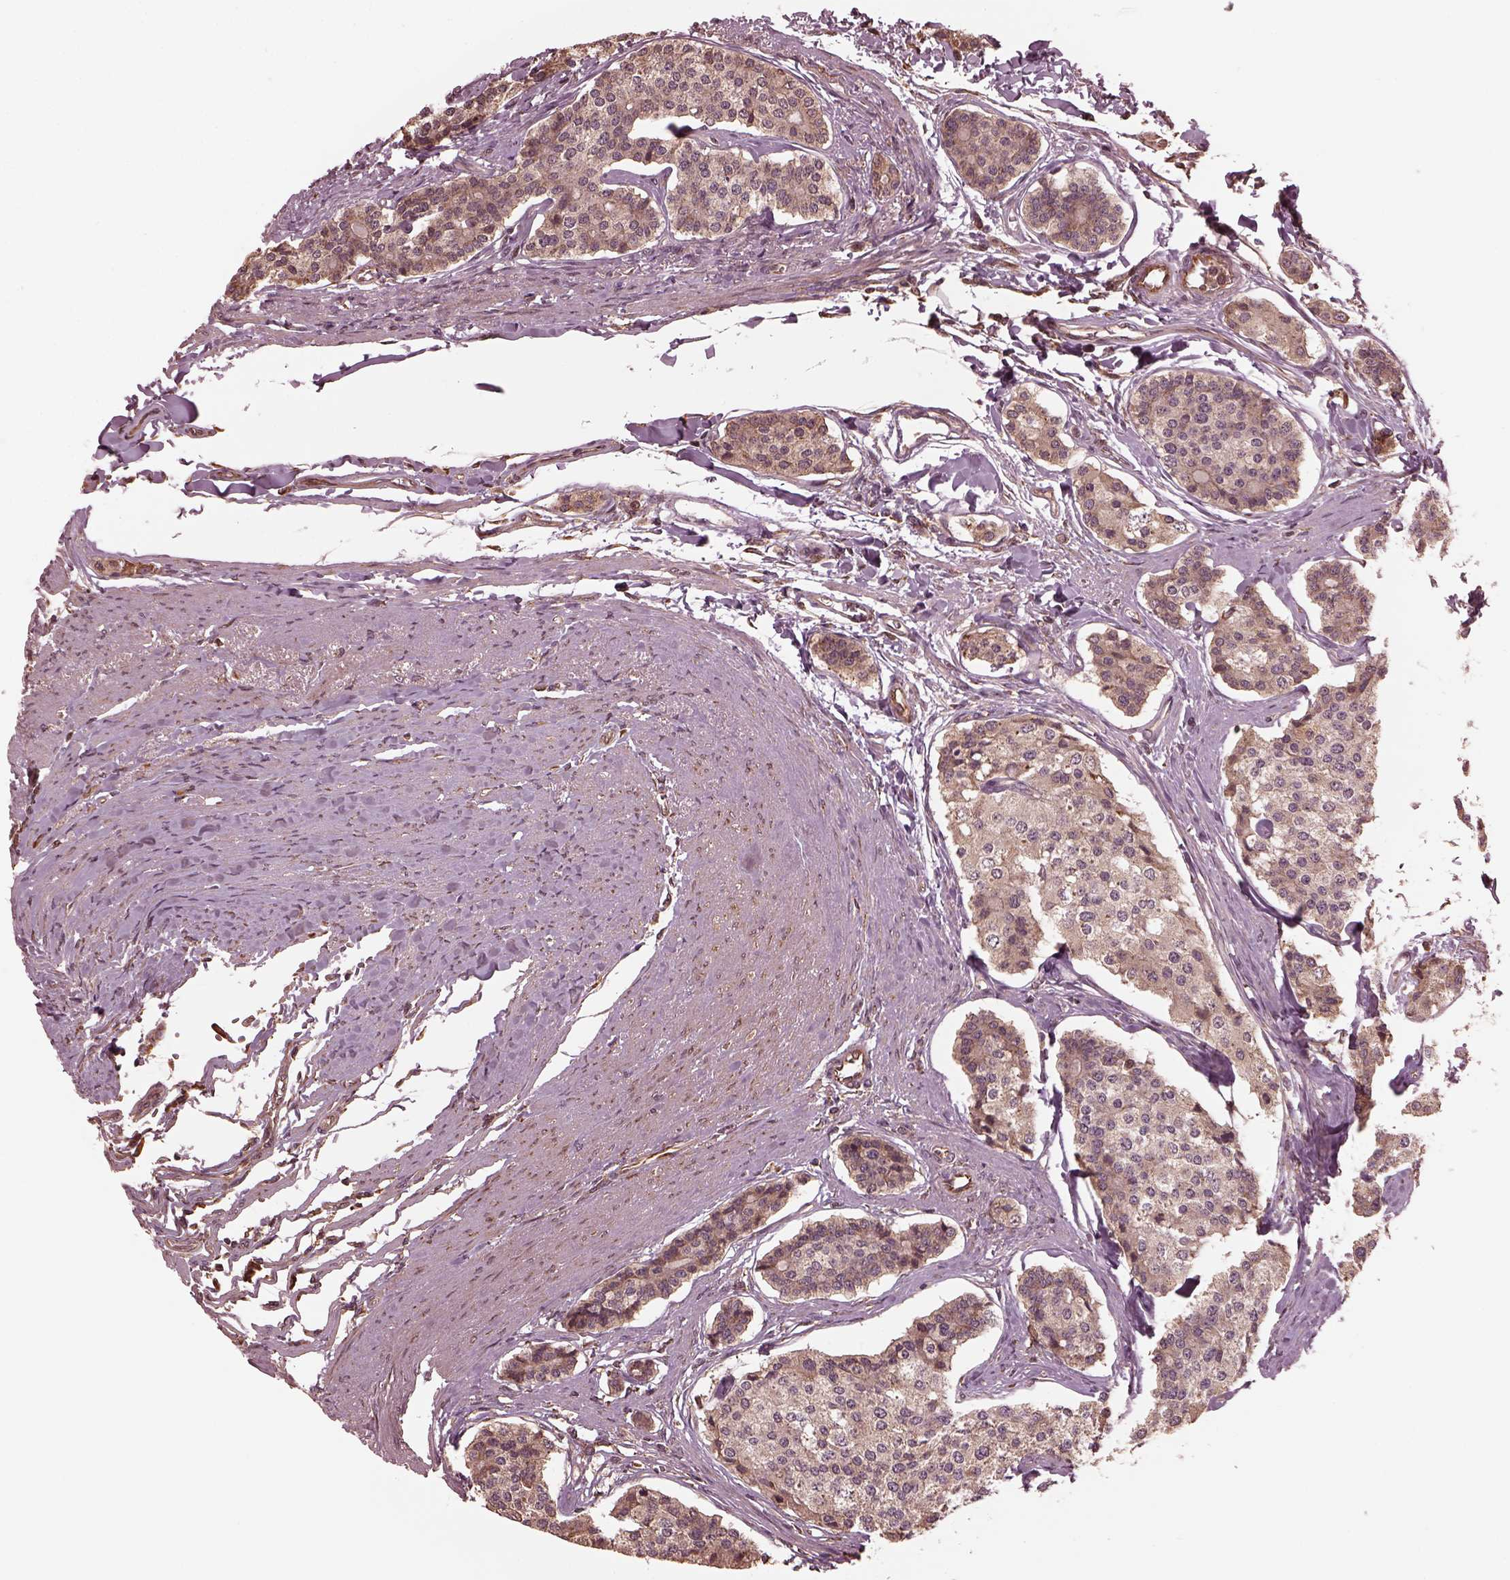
{"staining": {"intensity": "weak", "quantity": ">75%", "location": "cytoplasmic/membranous"}, "tissue": "carcinoid", "cell_type": "Tumor cells", "image_type": "cancer", "snomed": [{"axis": "morphology", "description": "Carcinoid, malignant, NOS"}, {"axis": "topography", "description": "Small intestine"}], "caption": "Carcinoid stained with a protein marker shows weak staining in tumor cells.", "gene": "ZNF292", "patient": {"sex": "female", "age": 65}}